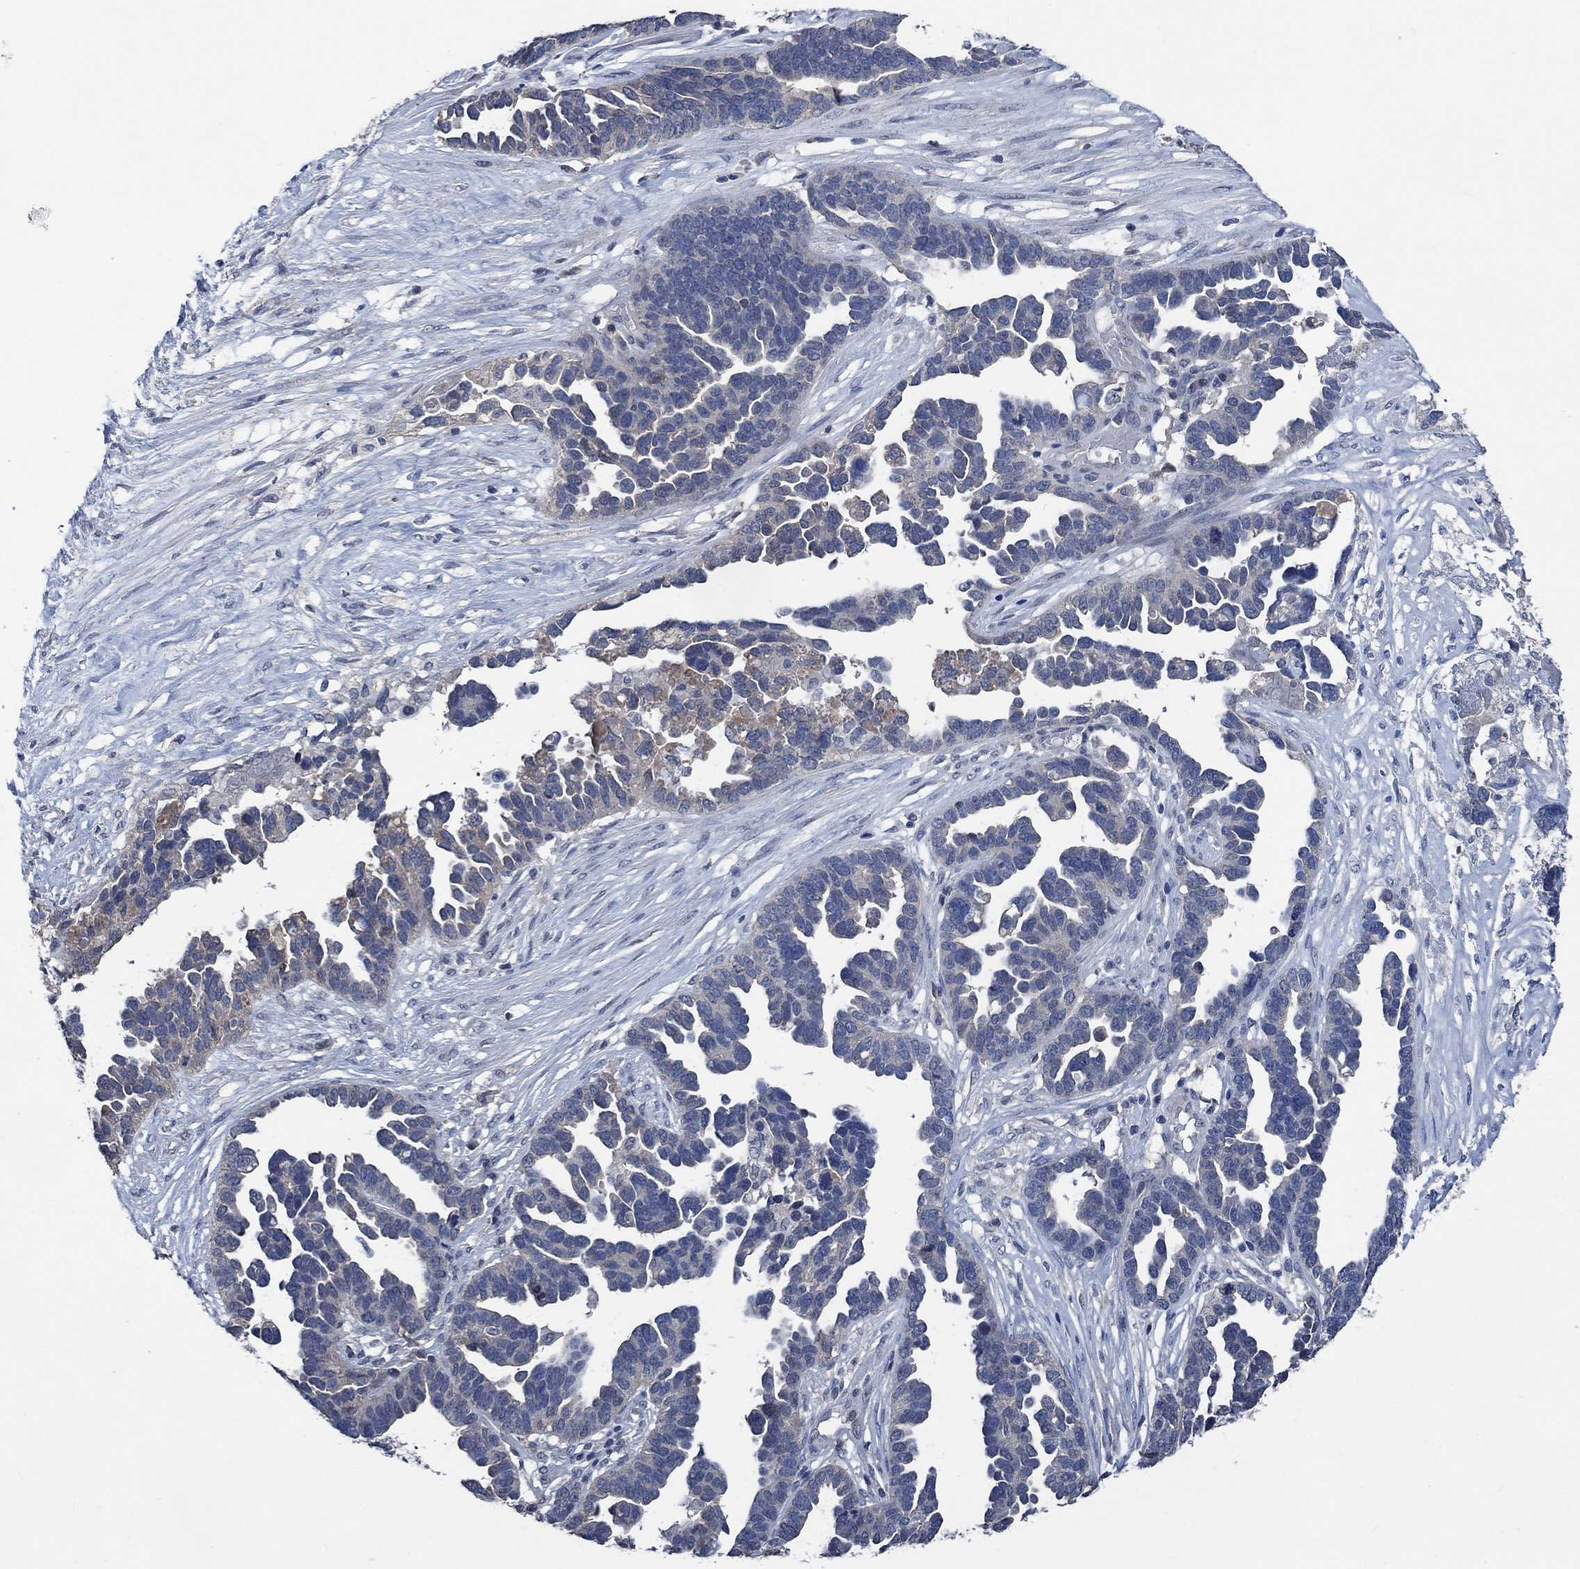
{"staining": {"intensity": "negative", "quantity": "none", "location": "none"}, "tissue": "ovarian cancer", "cell_type": "Tumor cells", "image_type": "cancer", "snomed": [{"axis": "morphology", "description": "Cystadenocarcinoma, serous, NOS"}, {"axis": "topography", "description": "Ovary"}], "caption": "A photomicrograph of human ovarian serous cystadenocarcinoma is negative for staining in tumor cells.", "gene": "OBSCN", "patient": {"sex": "female", "age": 54}}